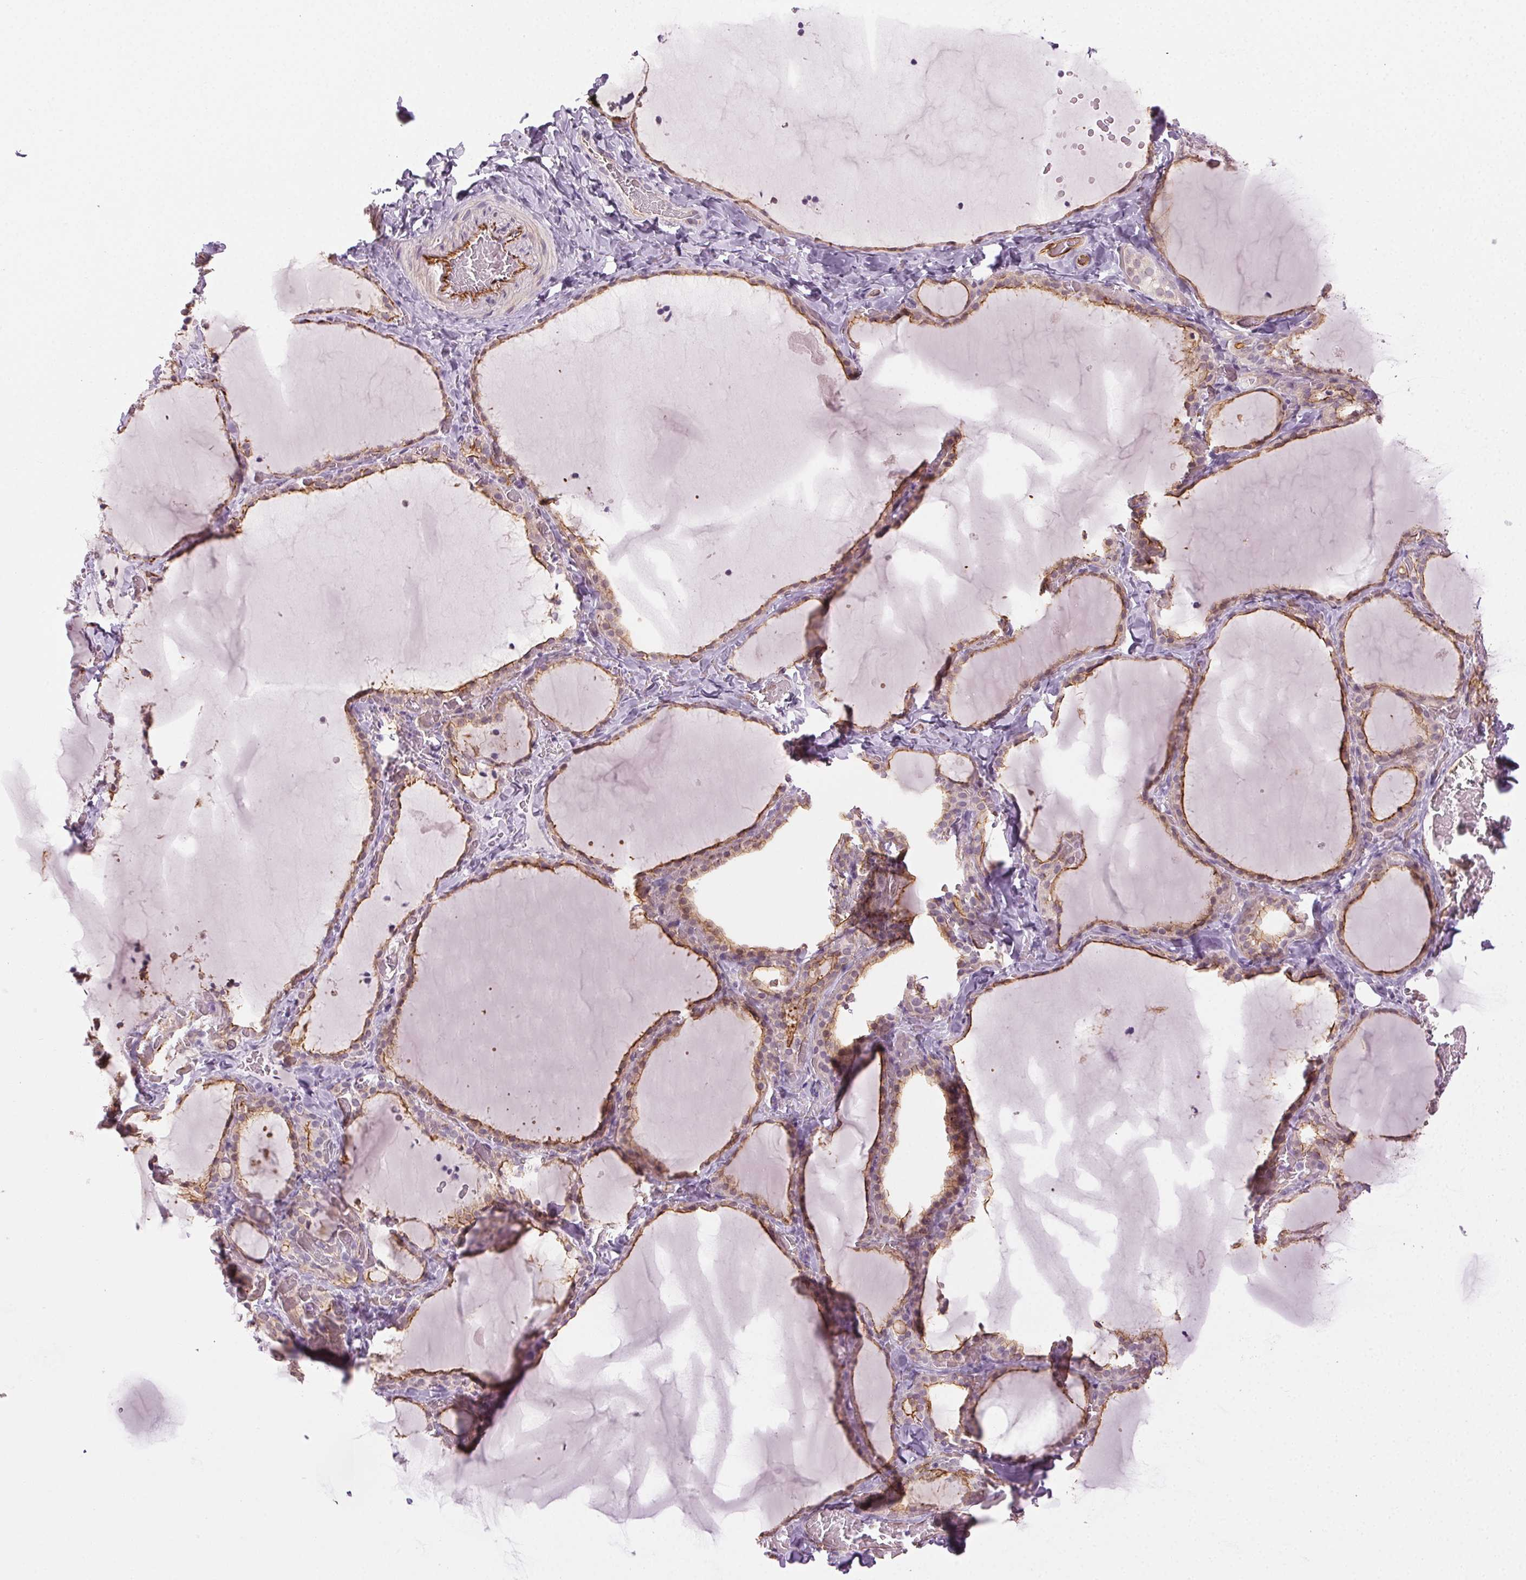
{"staining": {"intensity": "moderate", "quantity": ">75%", "location": "cytoplasmic/membranous"}, "tissue": "thyroid gland", "cell_type": "Glandular cells", "image_type": "normal", "snomed": [{"axis": "morphology", "description": "Normal tissue, NOS"}, {"axis": "topography", "description": "Thyroid gland"}], "caption": "The immunohistochemical stain highlights moderate cytoplasmic/membranous positivity in glandular cells of benign thyroid gland.", "gene": "AIF1L", "patient": {"sex": "female", "age": 22}}